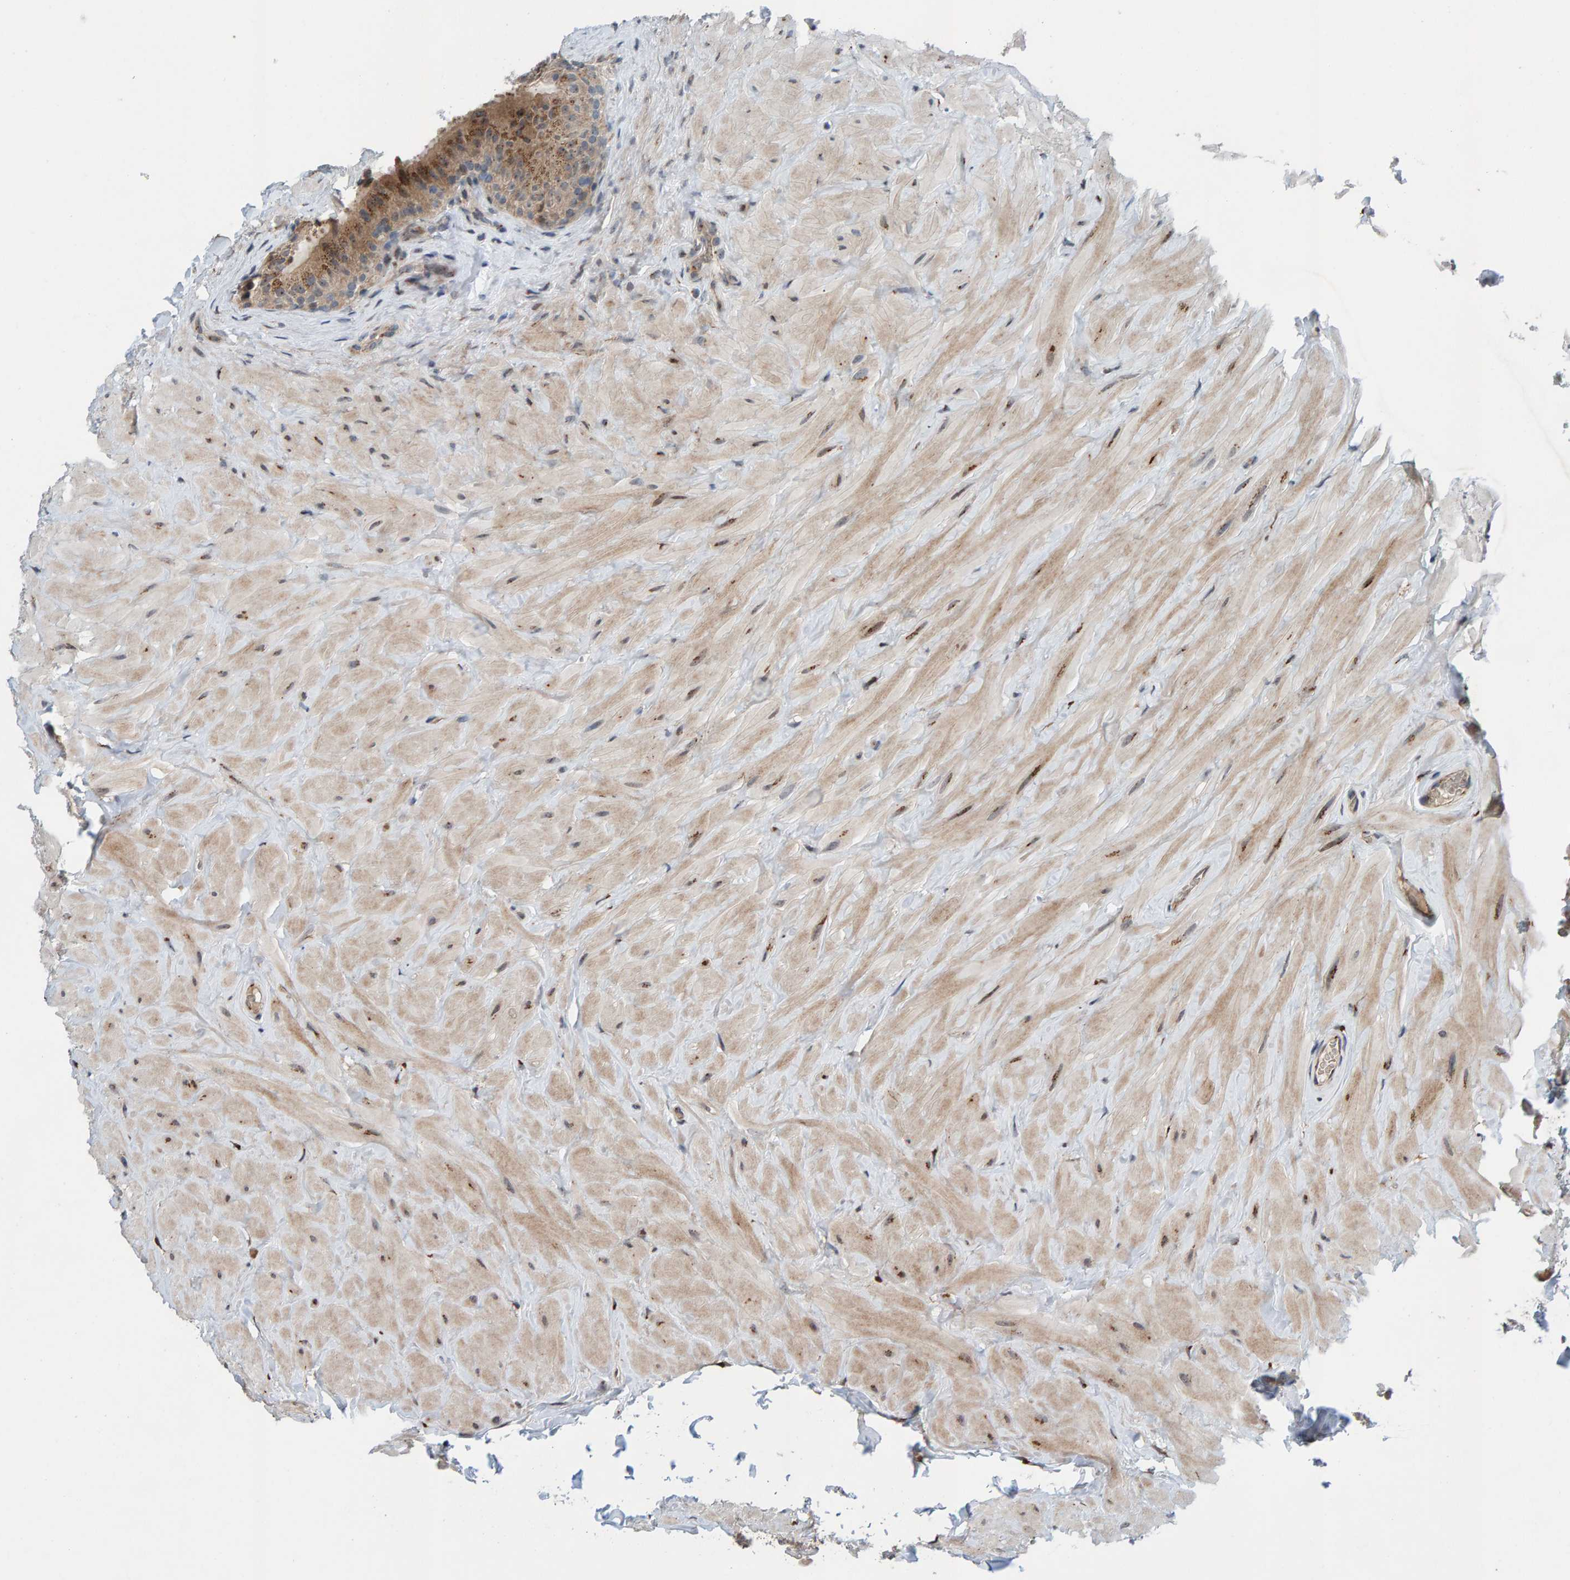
{"staining": {"intensity": "moderate", "quantity": ">75%", "location": "cytoplasmic/membranous"}, "tissue": "epididymis", "cell_type": "Glandular cells", "image_type": "normal", "snomed": [{"axis": "morphology", "description": "Normal tissue, NOS"}, {"axis": "topography", "description": "Vascular tissue"}, {"axis": "topography", "description": "Epididymis"}], "caption": "IHC of unremarkable epididymis reveals medium levels of moderate cytoplasmic/membranous expression in approximately >75% of glandular cells.", "gene": "CCDC25", "patient": {"sex": "male", "age": 49}}